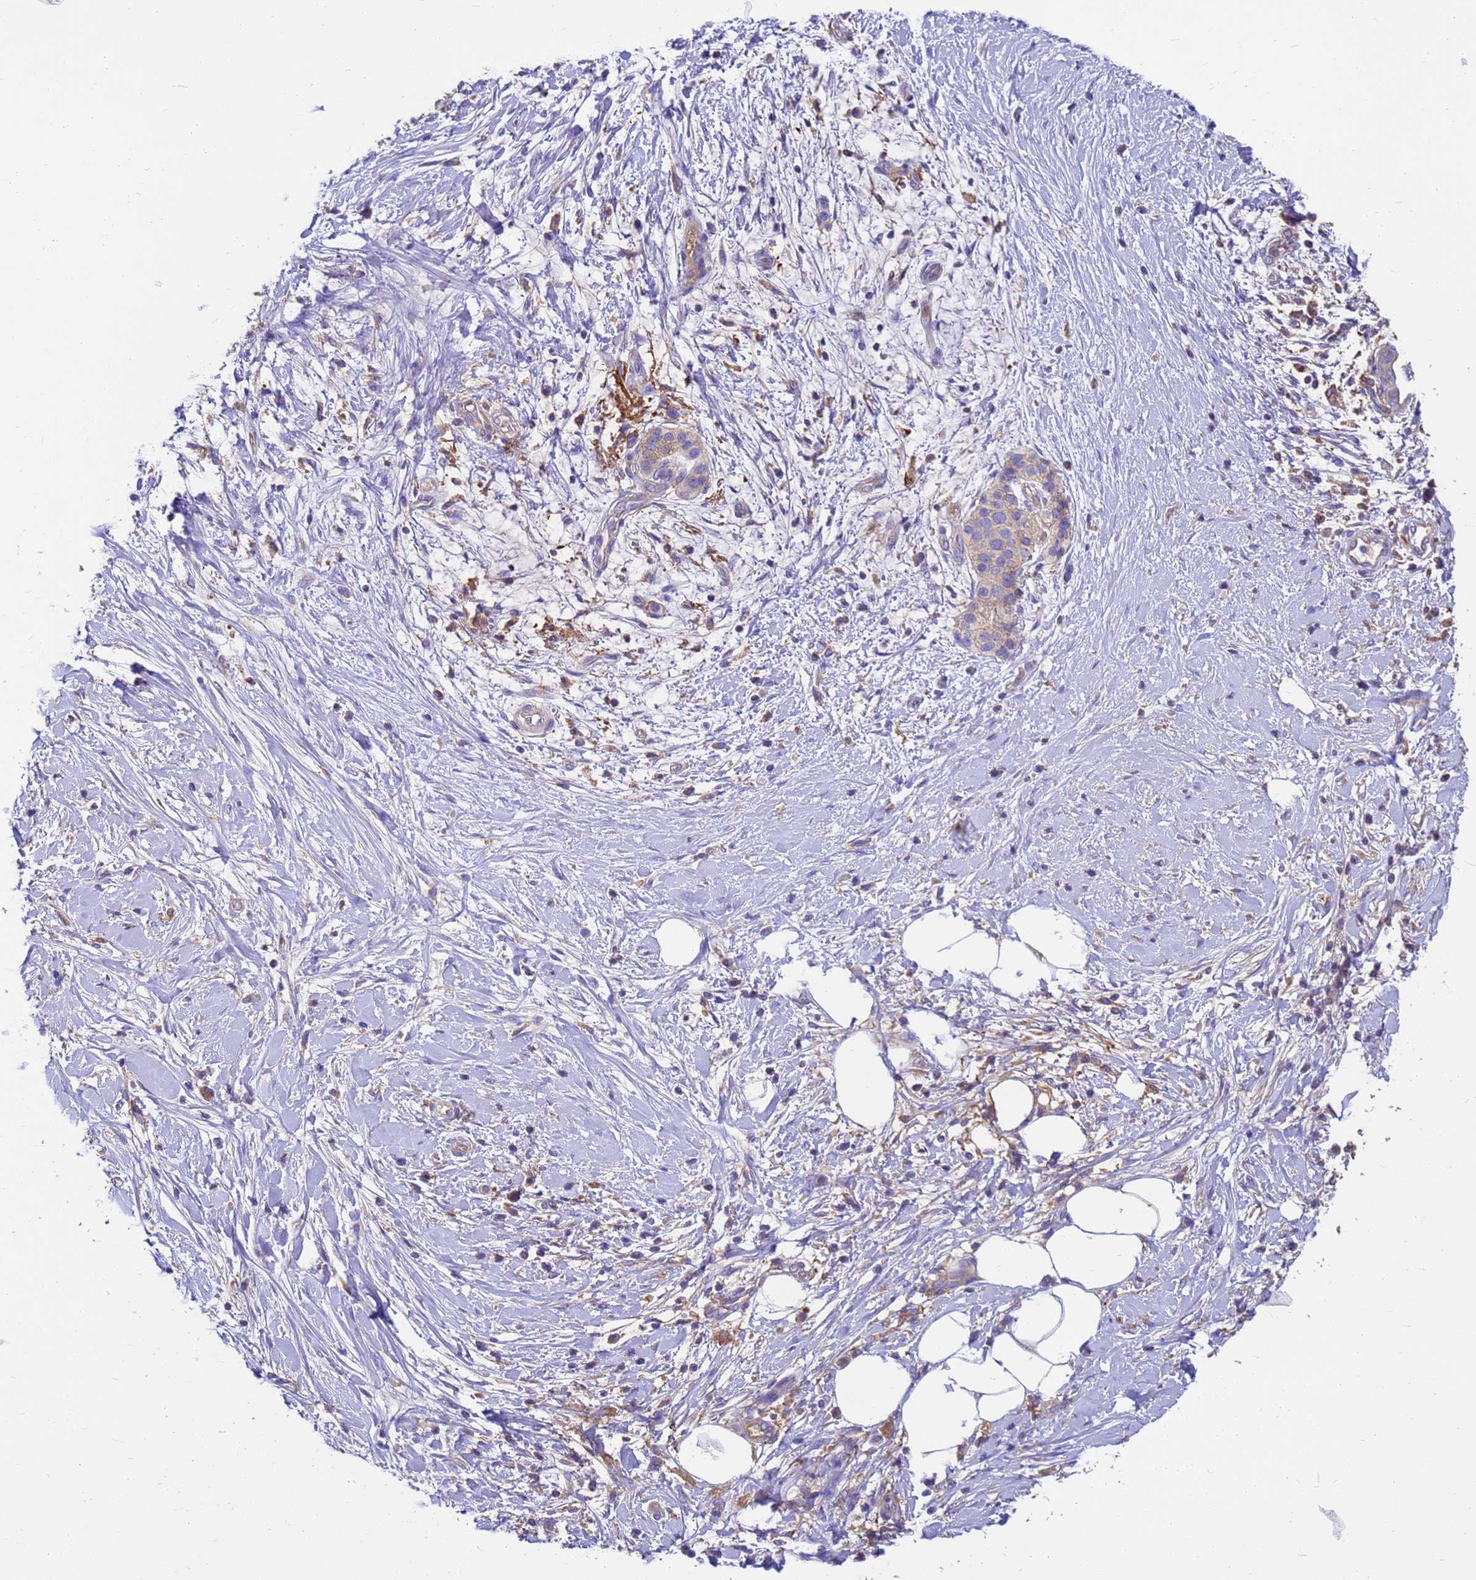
{"staining": {"intensity": "weak", "quantity": "25%-75%", "location": "cytoplasmic/membranous"}, "tissue": "pancreatic cancer", "cell_type": "Tumor cells", "image_type": "cancer", "snomed": [{"axis": "morphology", "description": "Adenocarcinoma, NOS"}, {"axis": "topography", "description": "Pancreas"}], "caption": "Brown immunohistochemical staining in pancreatic cancer reveals weak cytoplasmic/membranous expression in approximately 25%-75% of tumor cells.", "gene": "ZNF235", "patient": {"sex": "male", "age": 58}}